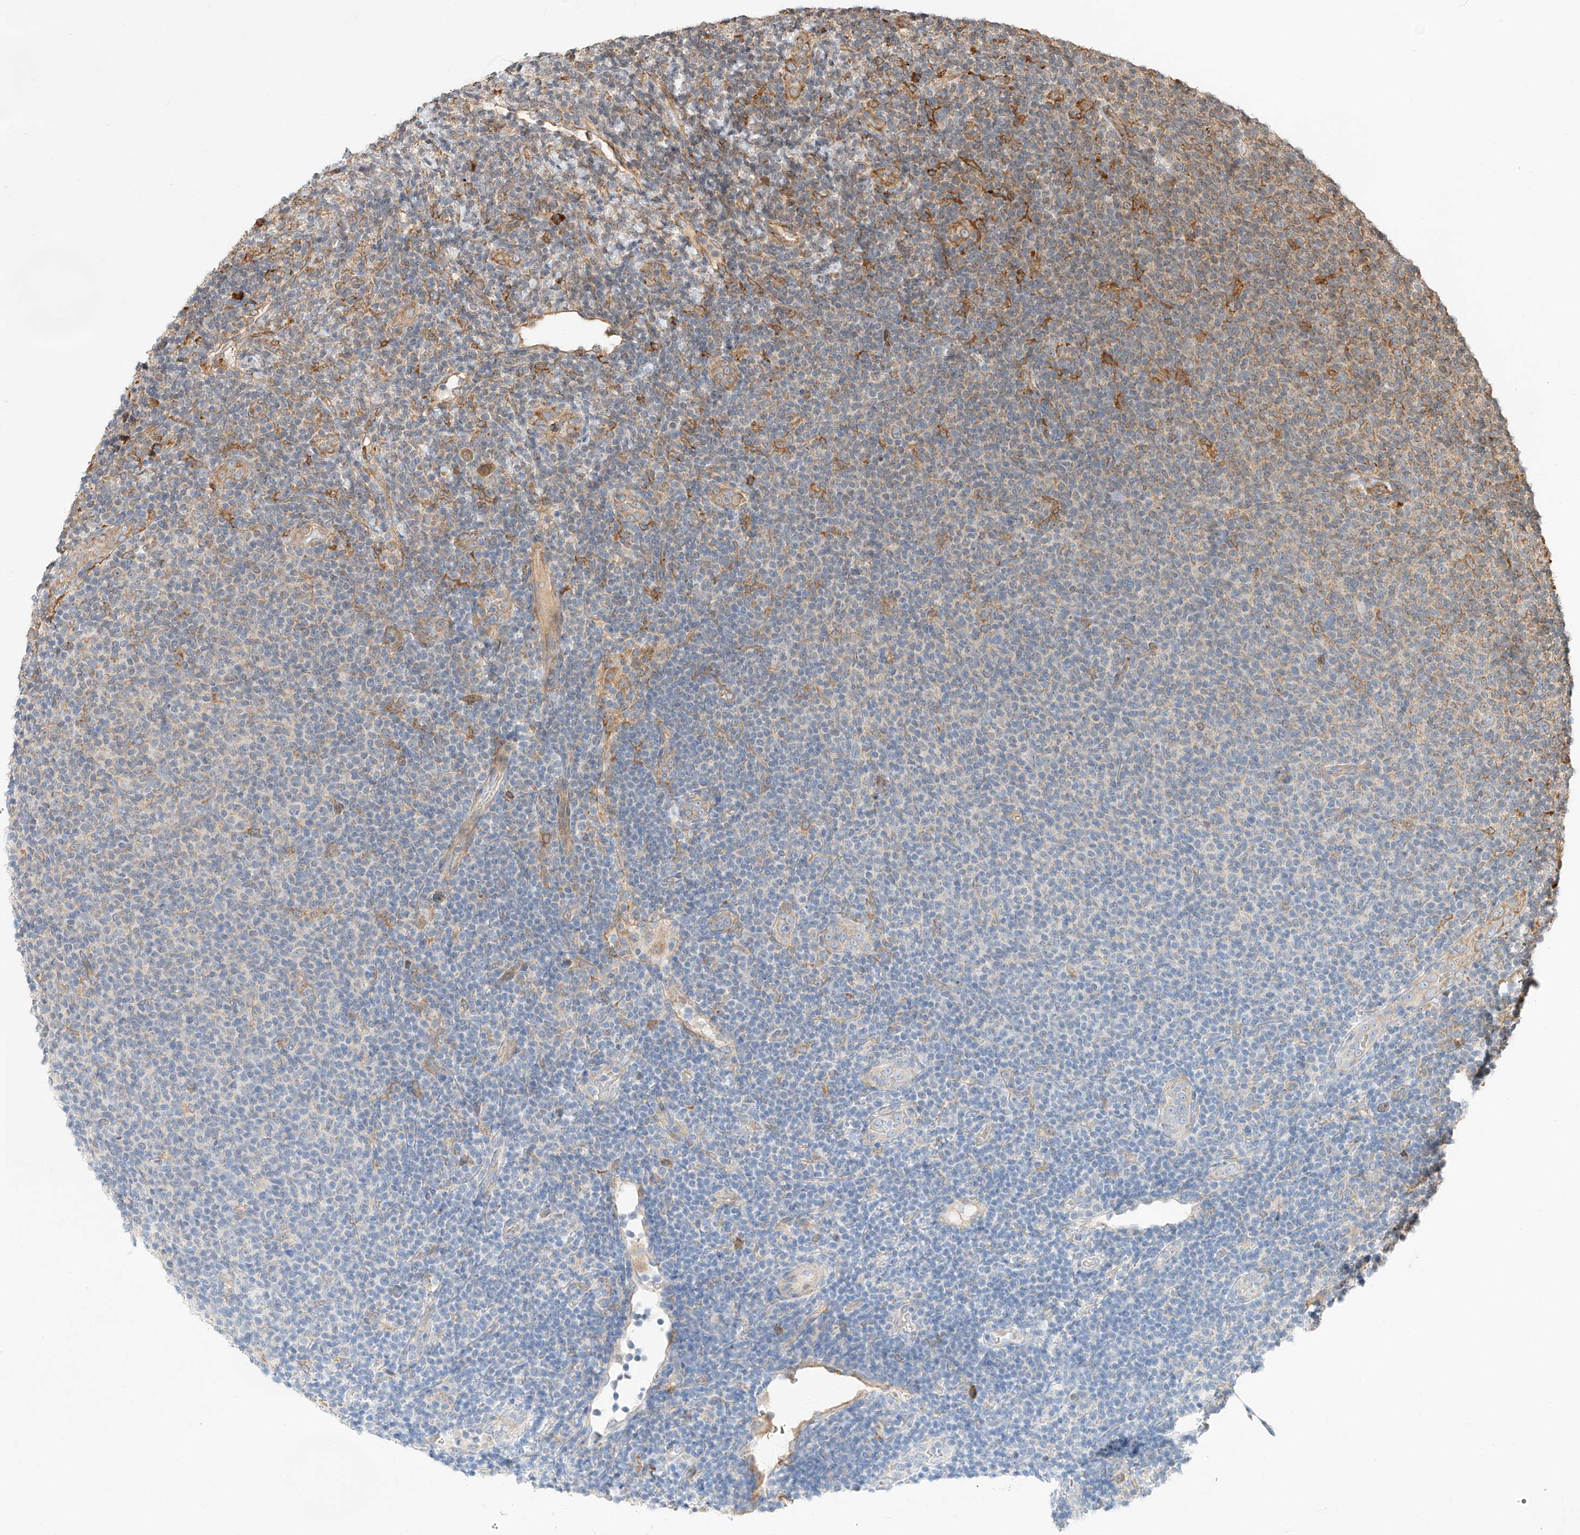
{"staining": {"intensity": "negative", "quantity": "none", "location": "none"}, "tissue": "lymphoma", "cell_type": "Tumor cells", "image_type": "cancer", "snomed": [{"axis": "morphology", "description": "Malignant lymphoma, non-Hodgkin's type, Low grade"}, {"axis": "topography", "description": "Lymph node"}], "caption": "DAB (3,3'-diaminobenzidine) immunohistochemical staining of low-grade malignant lymphoma, non-Hodgkin's type reveals no significant staining in tumor cells.", "gene": "ZNF84", "patient": {"sex": "male", "age": 66}}